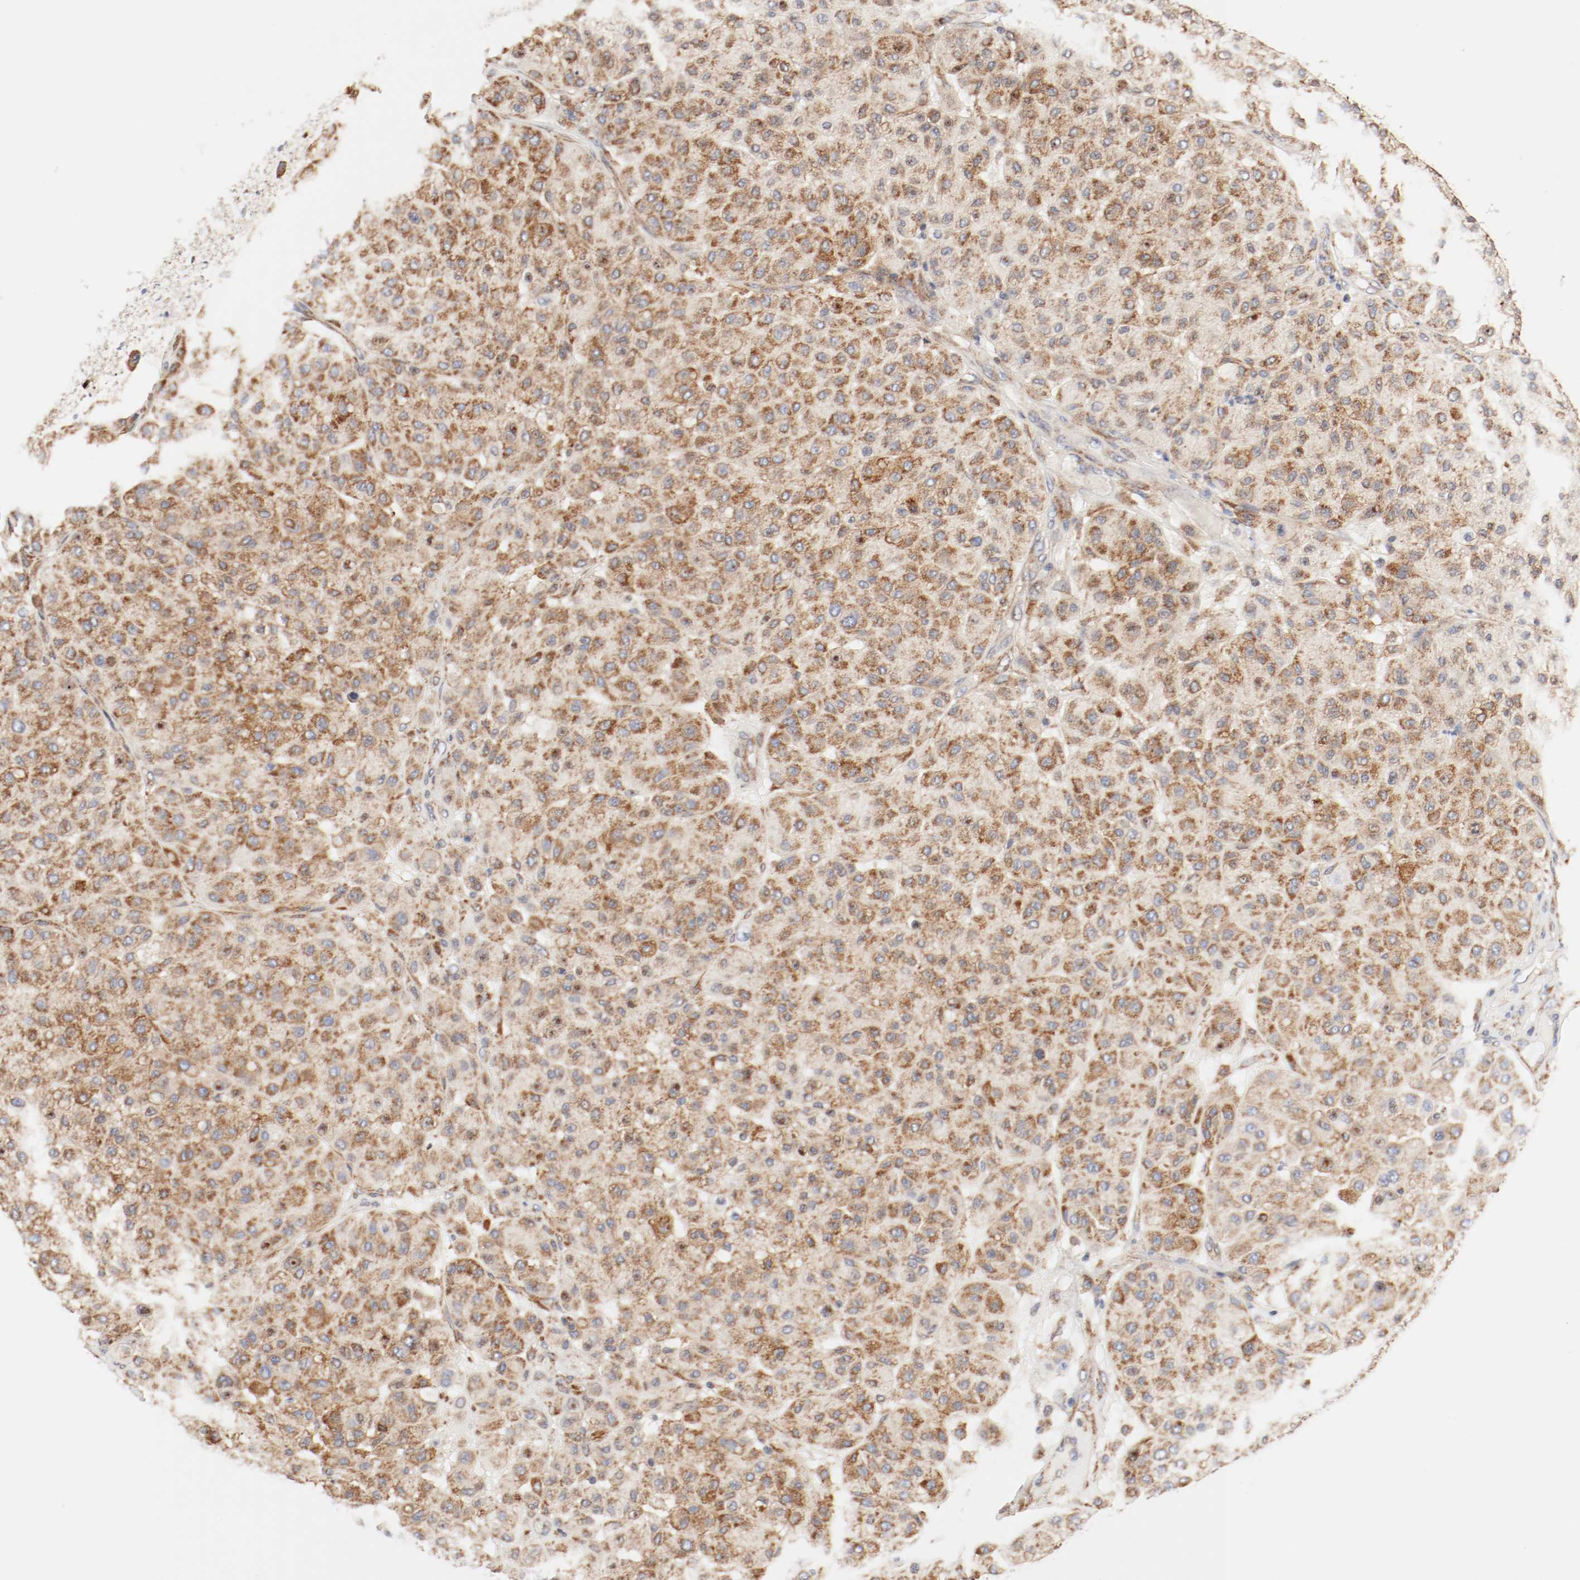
{"staining": {"intensity": "moderate", "quantity": ">75%", "location": "cytoplasmic/membranous"}, "tissue": "melanoma", "cell_type": "Tumor cells", "image_type": "cancer", "snomed": [{"axis": "morphology", "description": "Normal tissue, NOS"}, {"axis": "morphology", "description": "Malignant melanoma, Metastatic site"}, {"axis": "topography", "description": "Skin"}], "caption": "This is an image of IHC staining of malignant melanoma (metastatic site), which shows moderate expression in the cytoplasmic/membranous of tumor cells.", "gene": "PDPK1", "patient": {"sex": "male", "age": 41}}